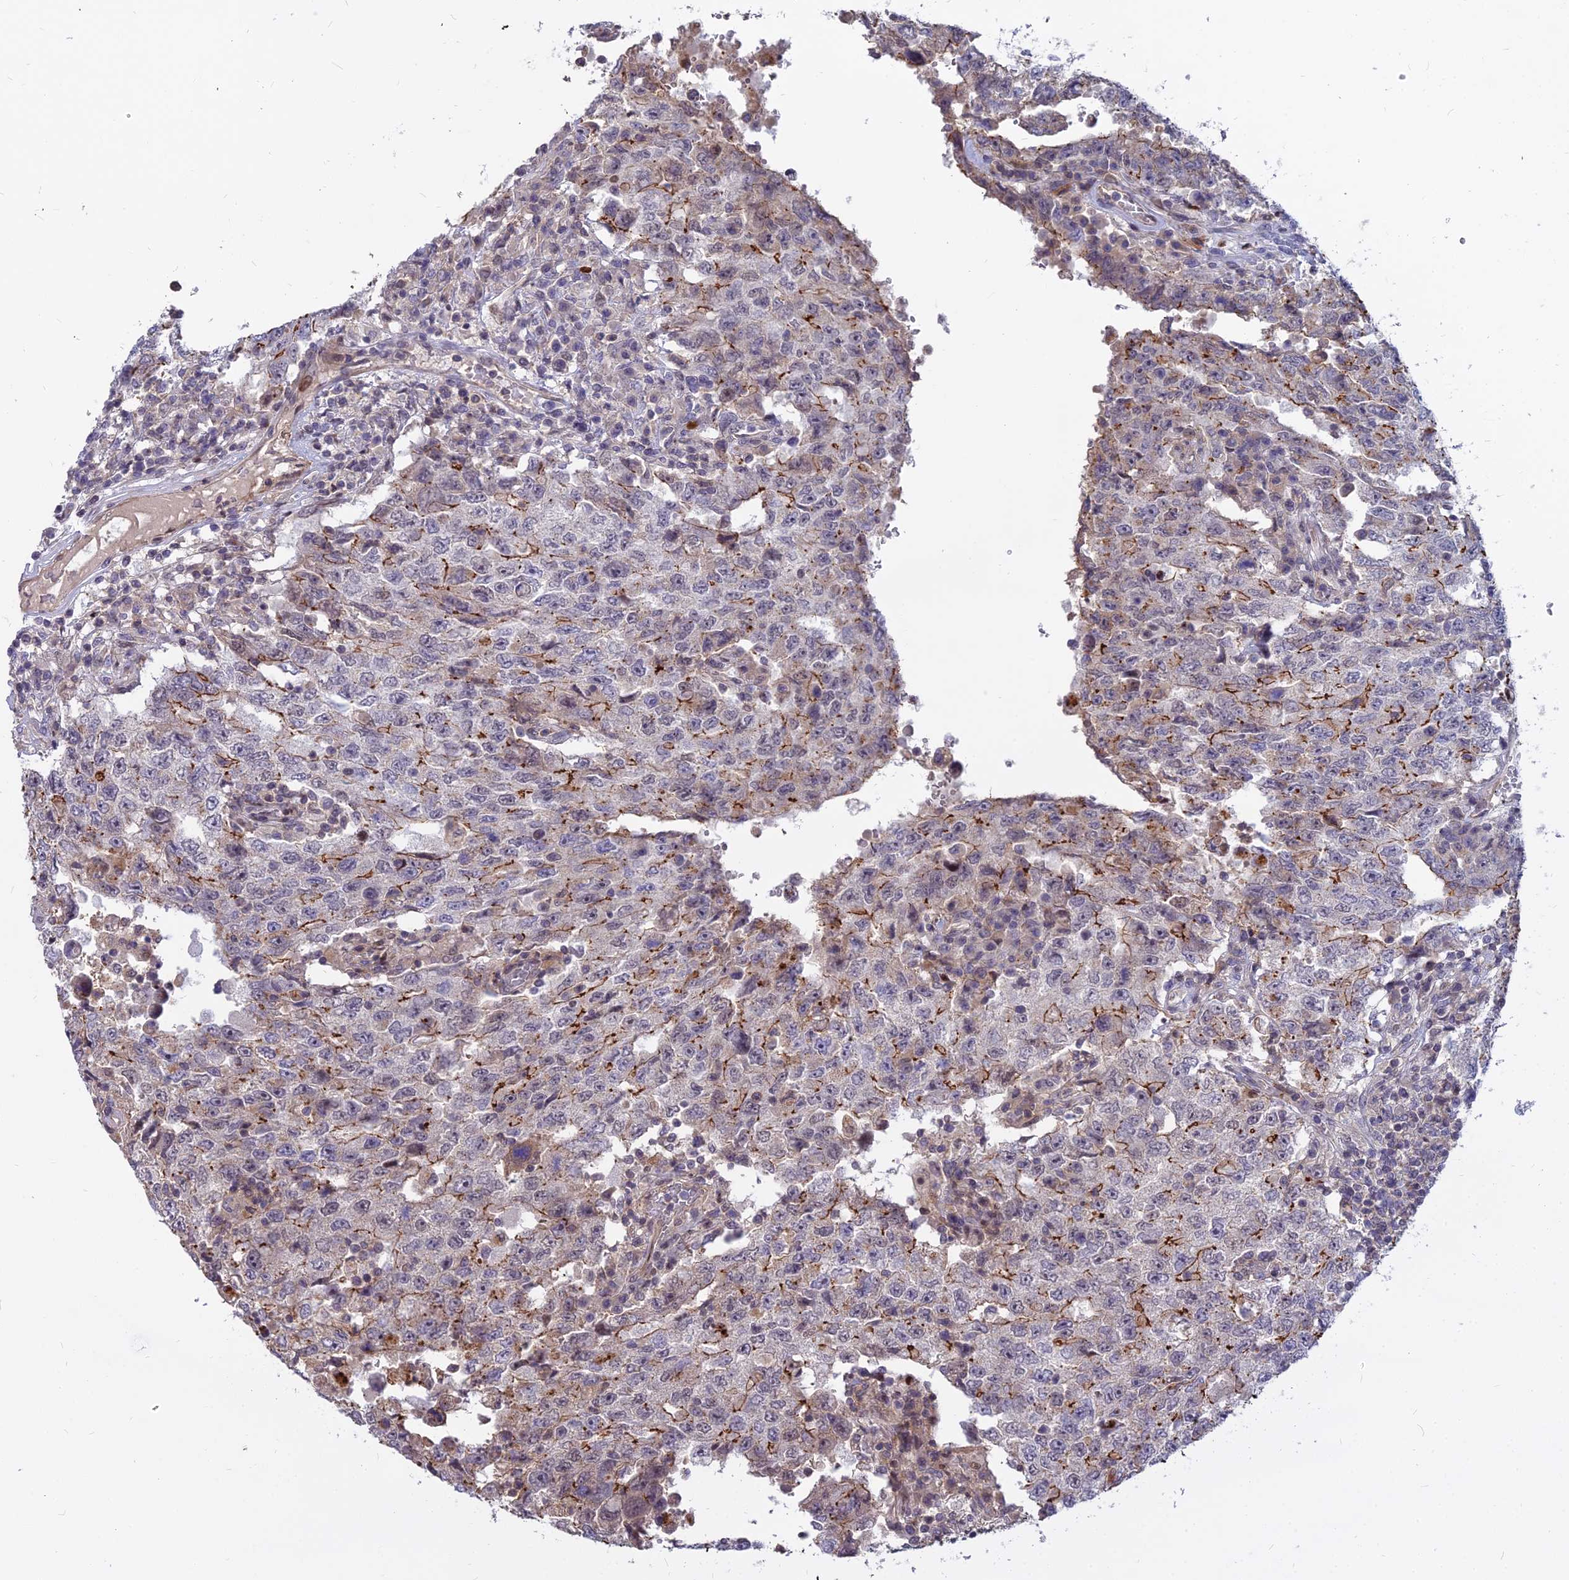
{"staining": {"intensity": "moderate", "quantity": "<25%", "location": "cytoplasmic/membranous"}, "tissue": "testis cancer", "cell_type": "Tumor cells", "image_type": "cancer", "snomed": [{"axis": "morphology", "description": "Carcinoma, Embryonal, NOS"}, {"axis": "topography", "description": "Testis"}], "caption": "This is a histology image of IHC staining of testis cancer (embryonal carcinoma), which shows moderate positivity in the cytoplasmic/membranous of tumor cells.", "gene": "GLYATL3", "patient": {"sex": "male", "age": 26}}